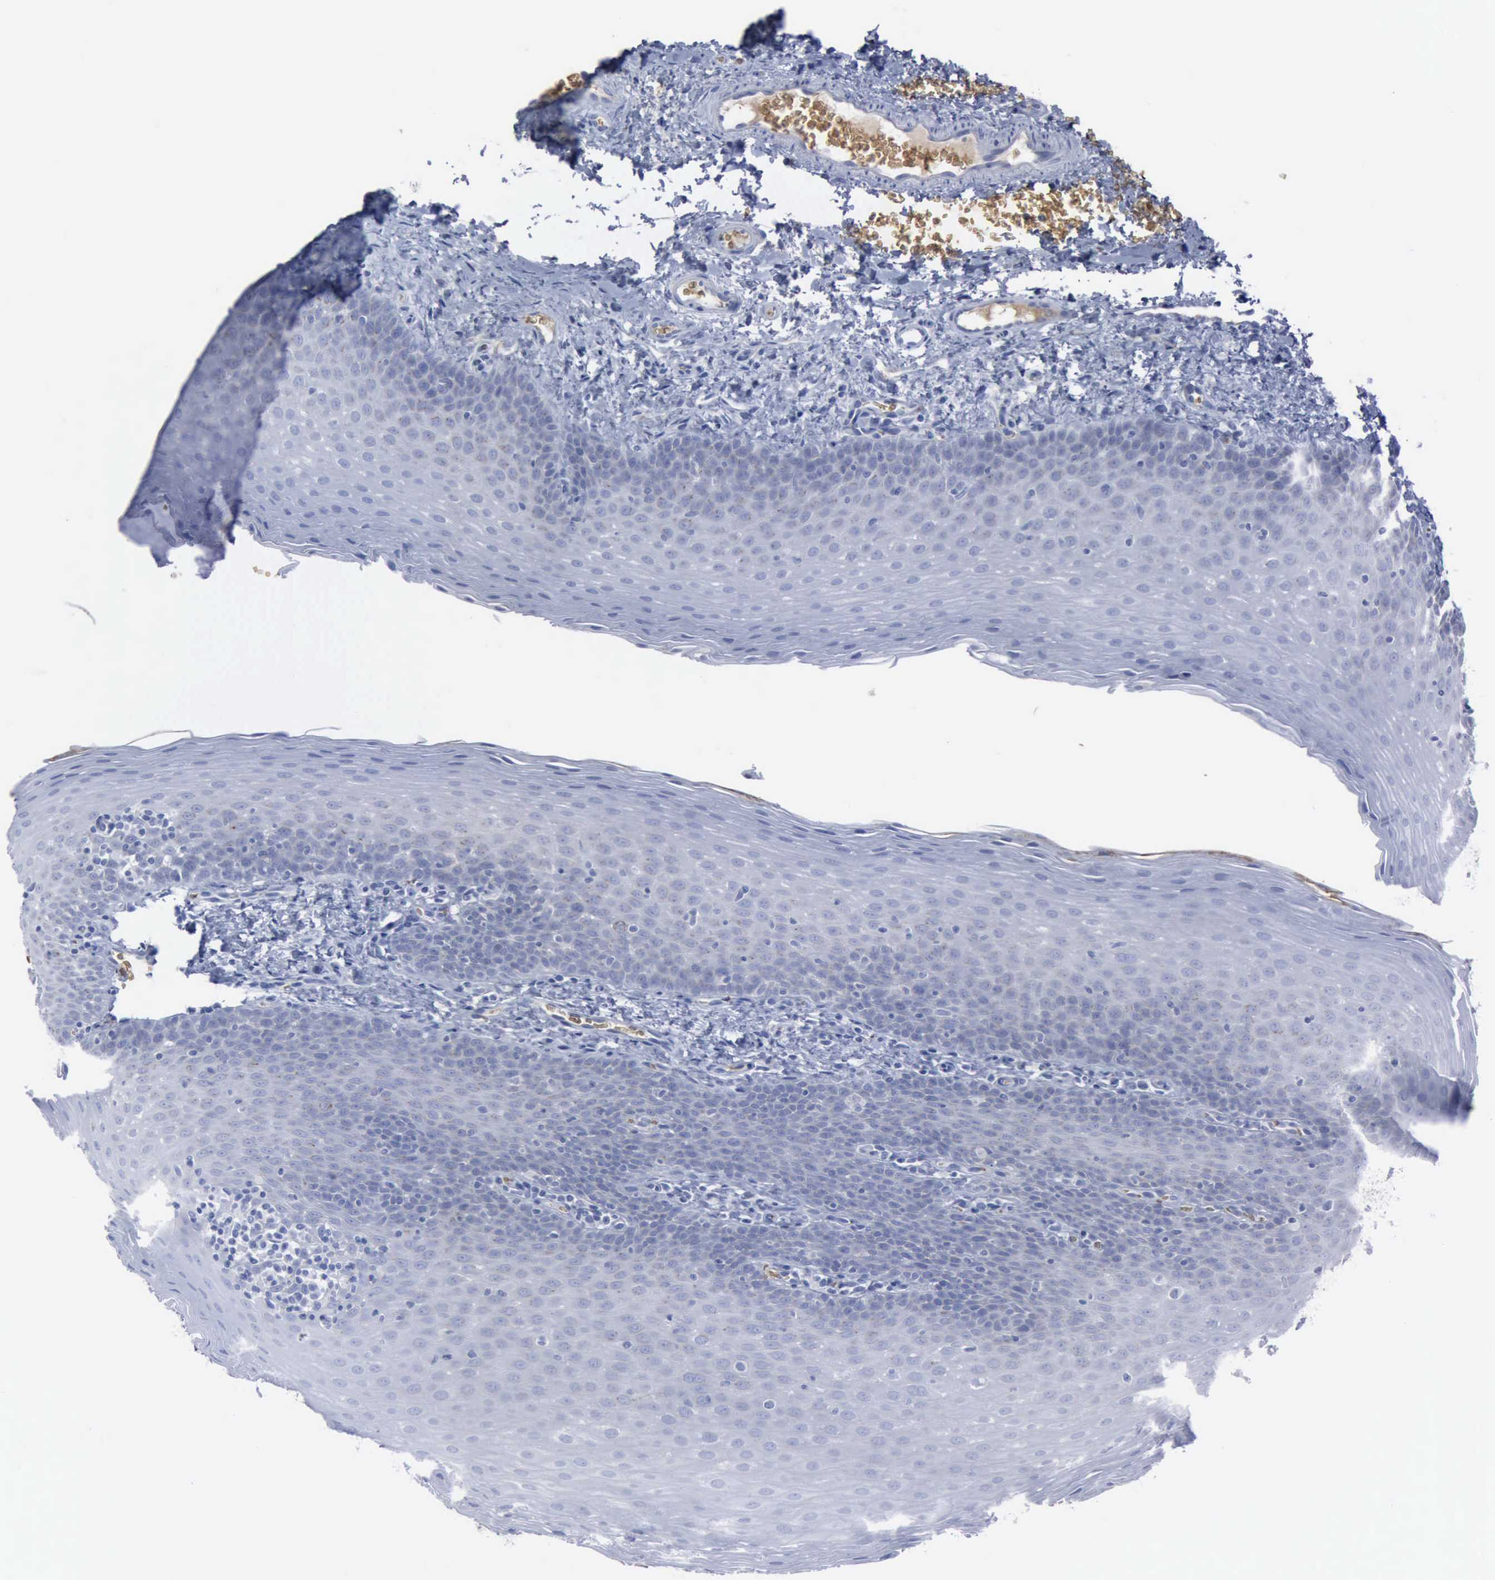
{"staining": {"intensity": "negative", "quantity": "none", "location": "none"}, "tissue": "oral mucosa", "cell_type": "Squamous epithelial cells", "image_type": "normal", "snomed": [{"axis": "morphology", "description": "Normal tissue, NOS"}, {"axis": "topography", "description": "Oral tissue"}], "caption": "Immunohistochemical staining of normal human oral mucosa demonstrates no significant staining in squamous epithelial cells. (DAB immunohistochemistry (IHC) with hematoxylin counter stain).", "gene": "TGFB1", "patient": {"sex": "male", "age": 20}}